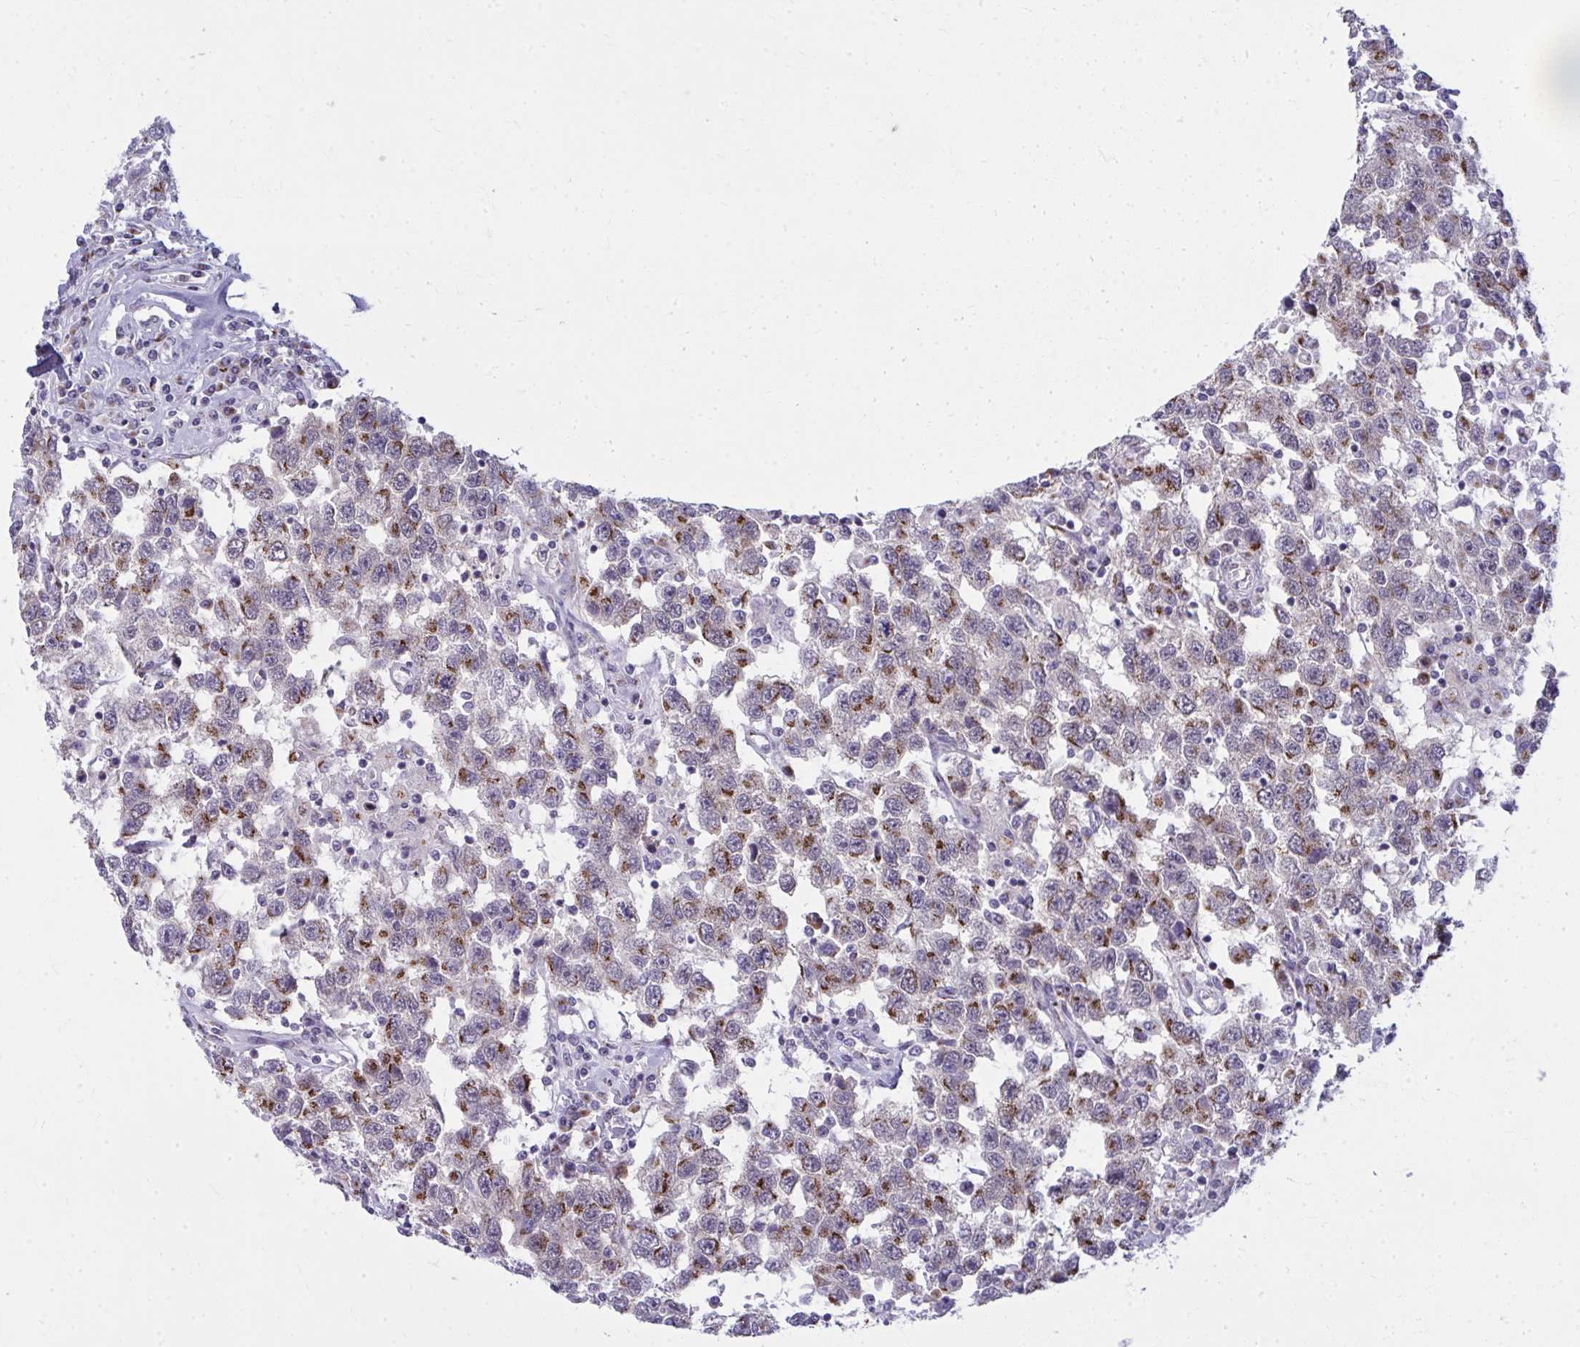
{"staining": {"intensity": "moderate", "quantity": "25%-75%", "location": "cytoplasmic/membranous"}, "tissue": "testis cancer", "cell_type": "Tumor cells", "image_type": "cancer", "snomed": [{"axis": "morphology", "description": "Seminoma, NOS"}, {"axis": "topography", "description": "Testis"}], "caption": "A brown stain shows moderate cytoplasmic/membranous expression of a protein in human seminoma (testis) tumor cells. The staining was performed using DAB (3,3'-diaminobenzidine), with brown indicating positive protein expression. Nuclei are stained blue with hematoxylin.", "gene": "DTX4", "patient": {"sex": "male", "age": 41}}